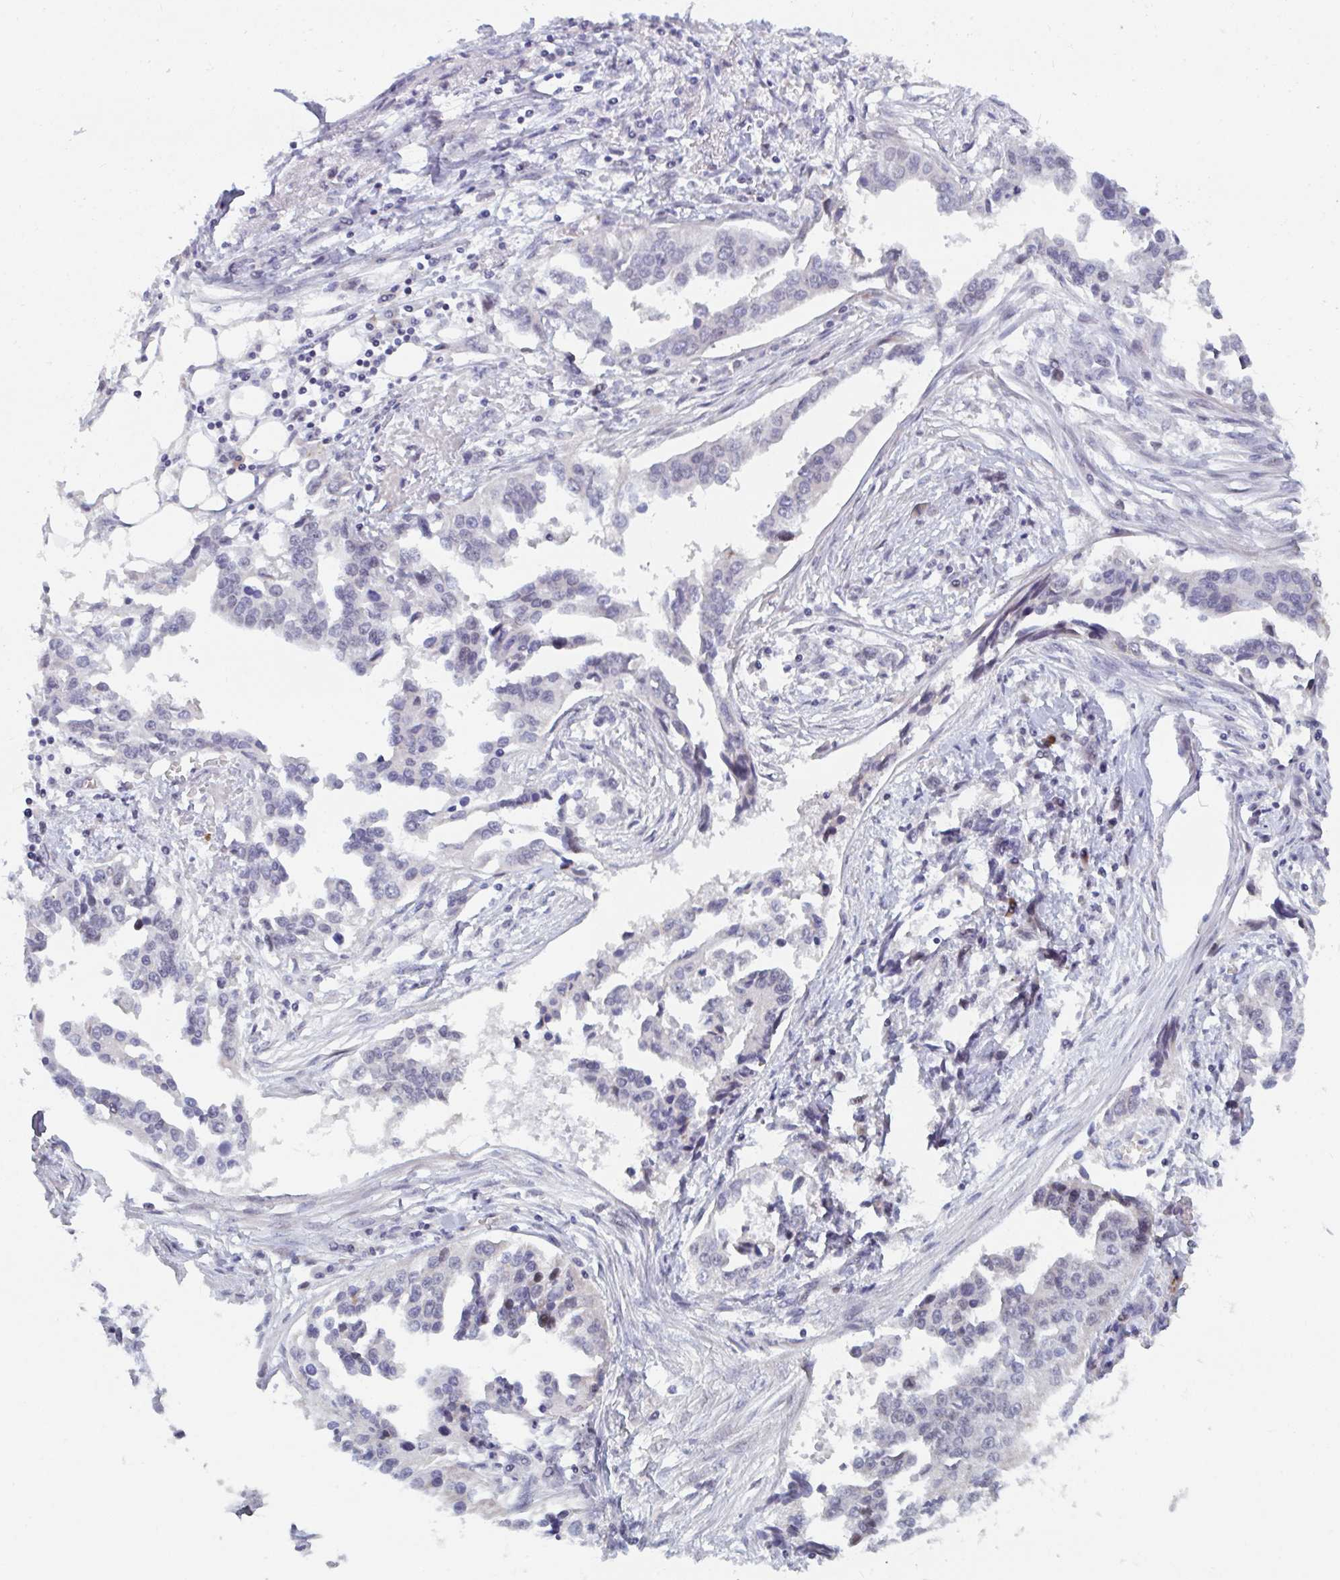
{"staining": {"intensity": "negative", "quantity": "none", "location": "none"}, "tissue": "ovarian cancer", "cell_type": "Tumor cells", "image_type": "cancer", "snomed": [{"axis": "morphology", "description": "Cystadenocarcinoma, serous, NOS"}, {"axis": "topography", "description": "Ovary"}], "caption": "Ovarian serous cystadenocarcinoma was stained to show a protein in brown. There is no significant expression in tumor cells.", "gene": "CENPT", "patient": {"sex": "female", "age": 75}}